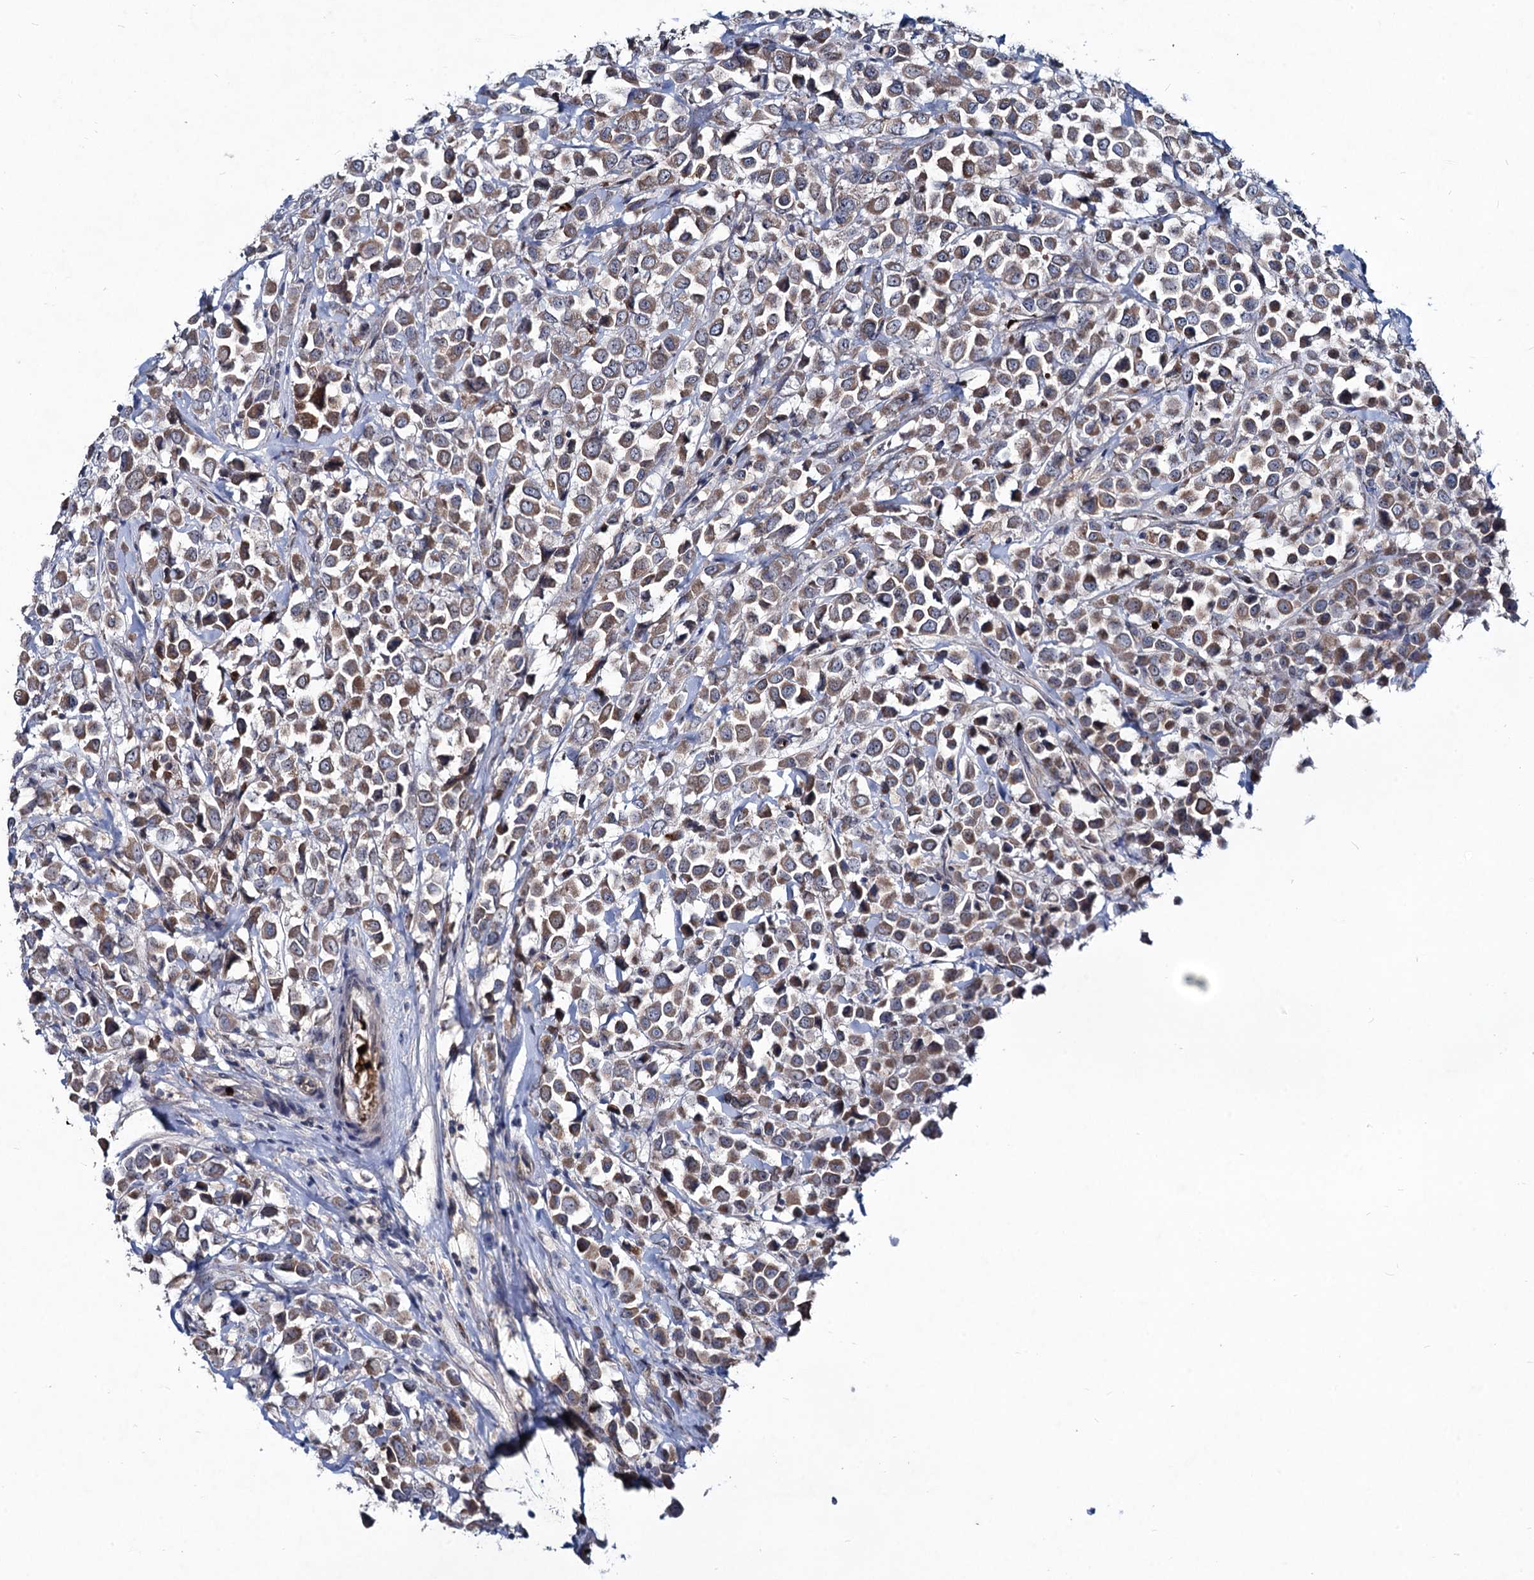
{"staining": {"intensity": "moderate", "quantity": ">75%", "location": "cytoplasmic/membranous"}, "tissue": "breast cancer", "cell_type": "Tumor cells", "image_type": "cancer", "snomed": [{"axis": "morphology", "description": "Duct carcinoma"}, {"axis": "topography", "description": "Breast"}], "caption": "Protein expression analysis of human breast cancer reveals moderate cytoplasmic/membranous staining in about >75% of tumor cells. The staining is performed using DAB brown chromogen to label protein expression. The nuclei are counter-stained blue using hematoxylin.", "gene": "RNF6", "patient": {"sex": "female", "age": 61}}